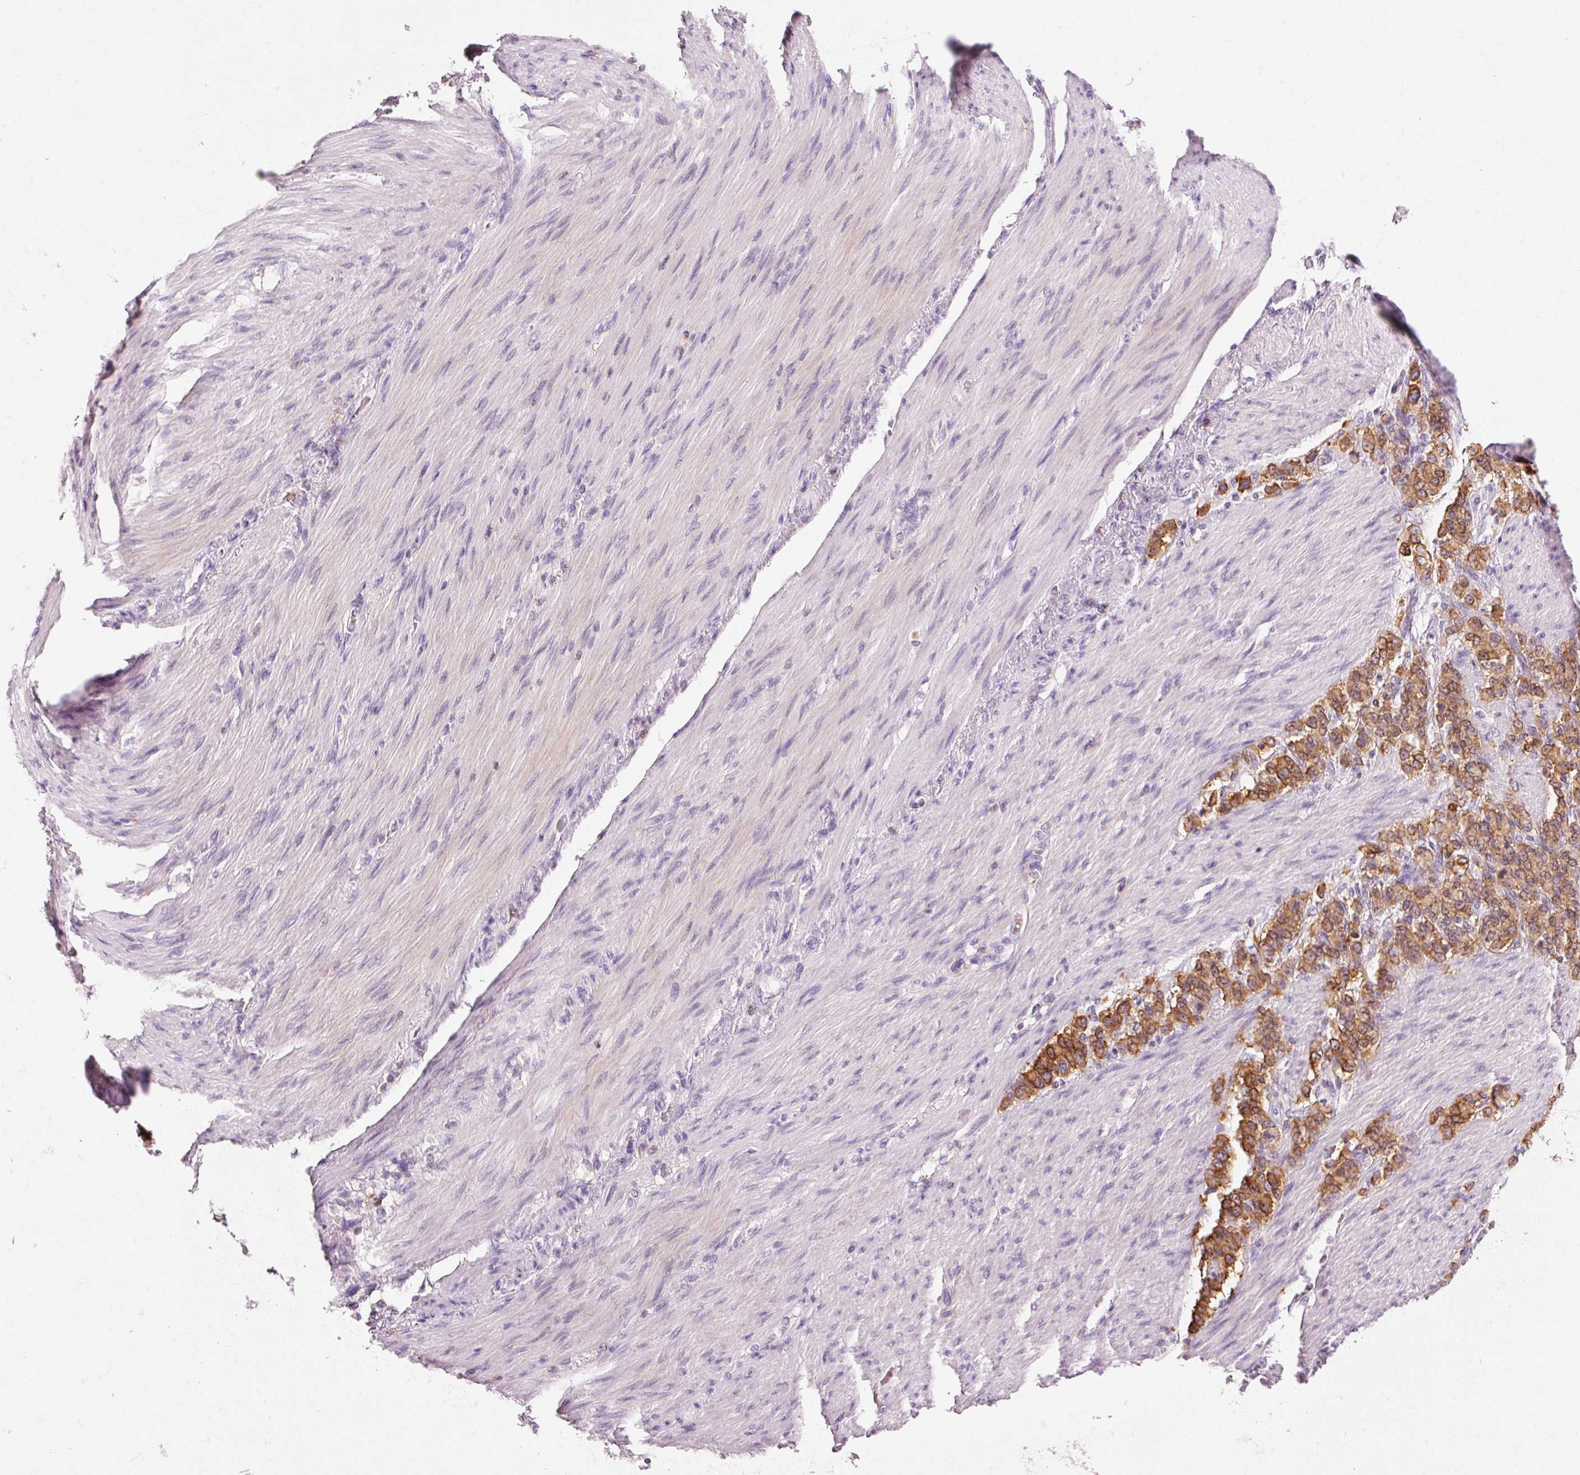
{"staining": {"intensity": "strong", "quantity": ">75%", "location": "cytoplasmic/membranous"}, "tissue": "stomach cancer", "cell_type": "Tumor cells", "image_type": "cancer", "snomed": [{"axis": "morphology", "description": "Adenocarcinoma, NOS"}, {"axis": "topography", "description": "Stomach"}], "caption": "DAB immunohistochemical staining of adenocarcinoma (stomach) shows strong cytoplasmic/membranous protein staining in approximately >75% of tumor cells. (DAB (3,3'-diaminobenzidine) IHC, brown staining for protein, blue staining for nuclei).", "gene": "OR8K1", "patient": {"sex": "female", "age": 79}}